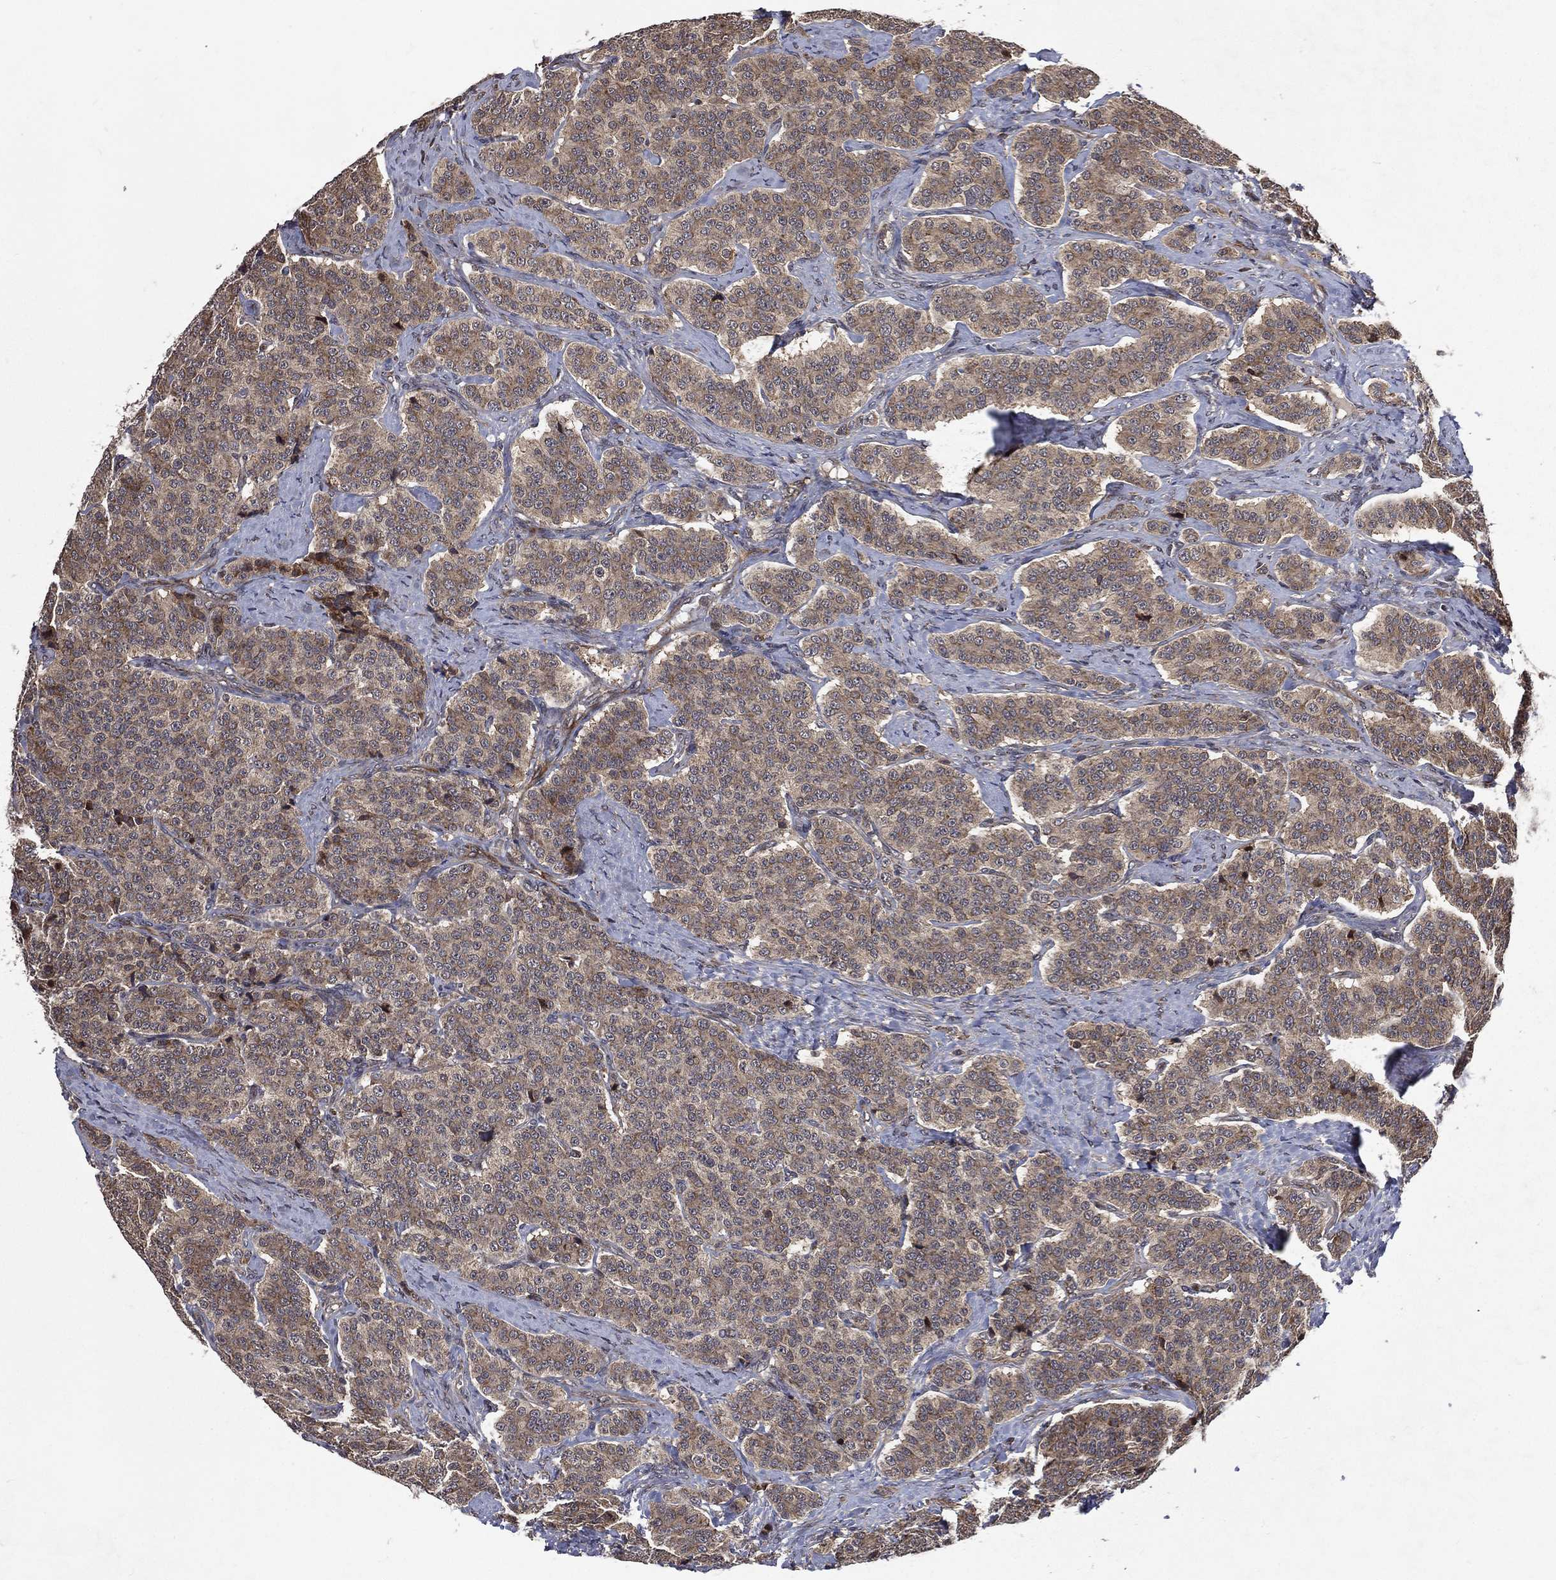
{"staining": {"intensity": "moderate", "quantity": "25%-75%", "location": "cytoplasmic/membranous"}, "tissue": "carcinoid", "cell_type": "Tumor cells", "image_type": "cancer", "snomed": [{"axis": "morphology", "description": "Carcinoid, malignant, NOS"}, {"axis": "topography", "description": "Small intestine"}], "caption": "Moderate cytoplasmic/membranous protein expression is seen in approximately 25%-75% of tumor cells in carcinoid (malignant). (Brightfield microscopy of DAB IHC at high magnification).", "gene": "RAB11FIP4", "patient": {"sex": "female", "age": 58}}